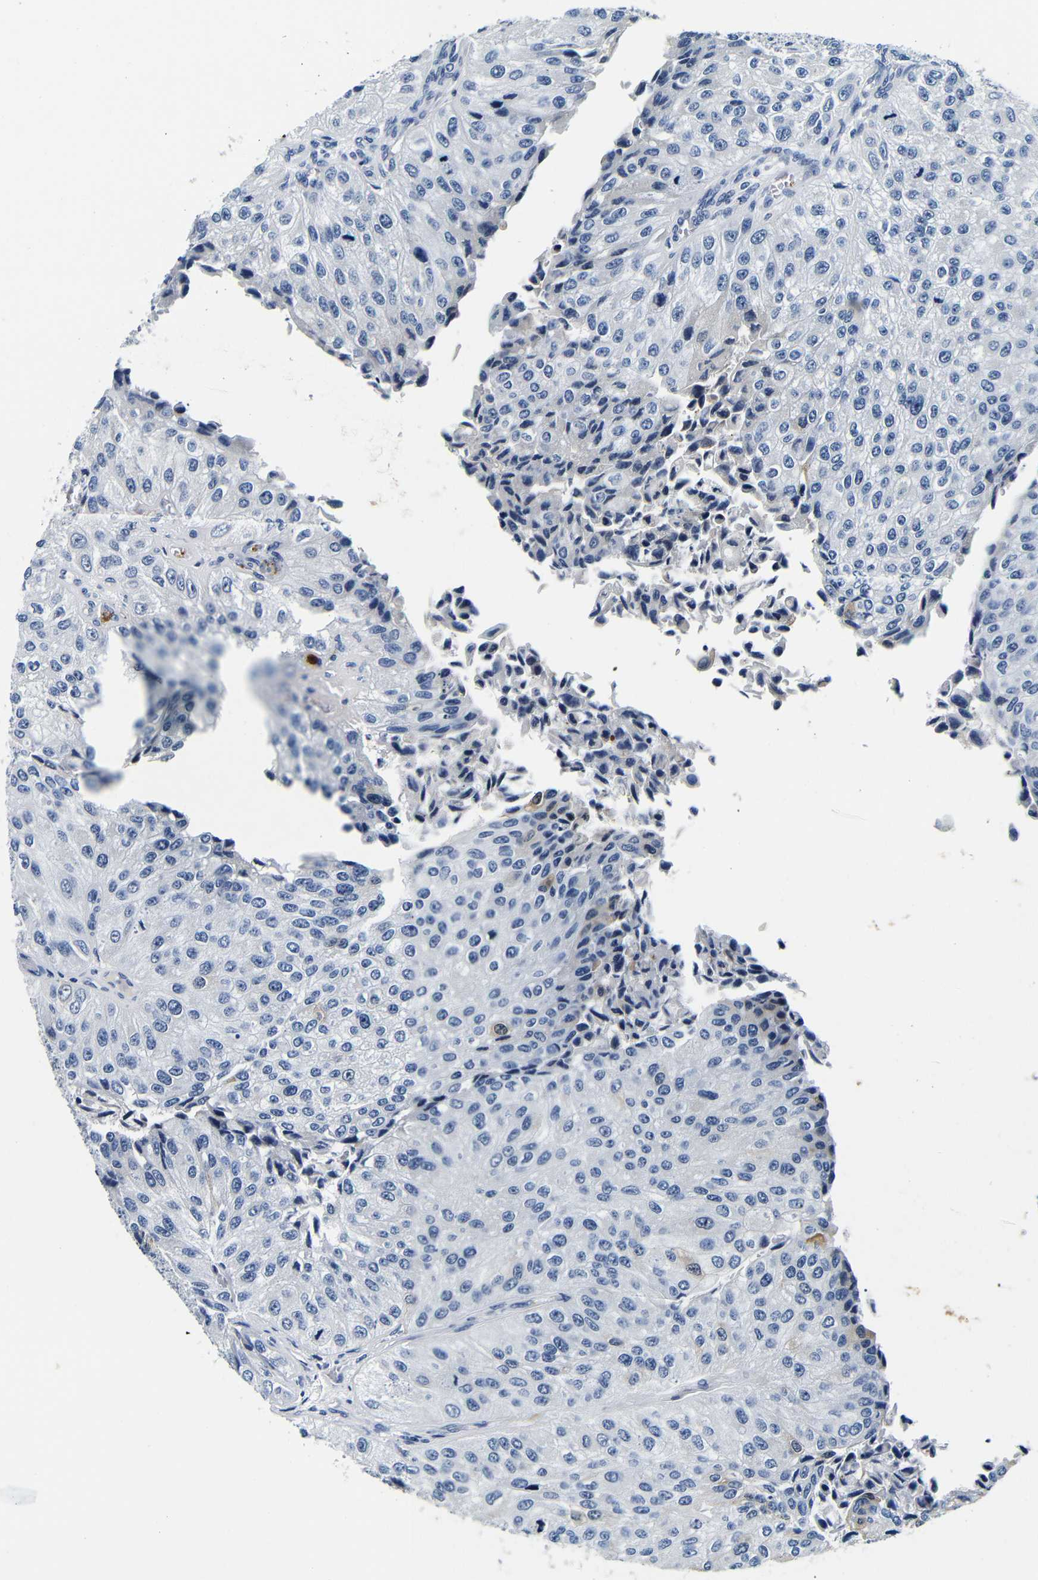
{"staining": {"intensity": "weak", "quantity": "<25%", "location": "cytoplasmic/membranous"}, "tissue": "urothelial cancer", "cell_type": "Tumor cells", "image_type": "cancer", "snomed": [{"axis": "morphology", "description": "Urothelial carcinoma, High grade"}, {"axis": "topography", "description": "Kidney"}, {"axis": "topography", "description": "Urinary bladder"}], "caption": "Tumor cells are negative for brown protein staining in urothelial carcinoma (high-grade). (IHC, brightfield microscopy, high magnification).", "gene": "GP1BA", "patient": {"sex": "male", "age": 77}}